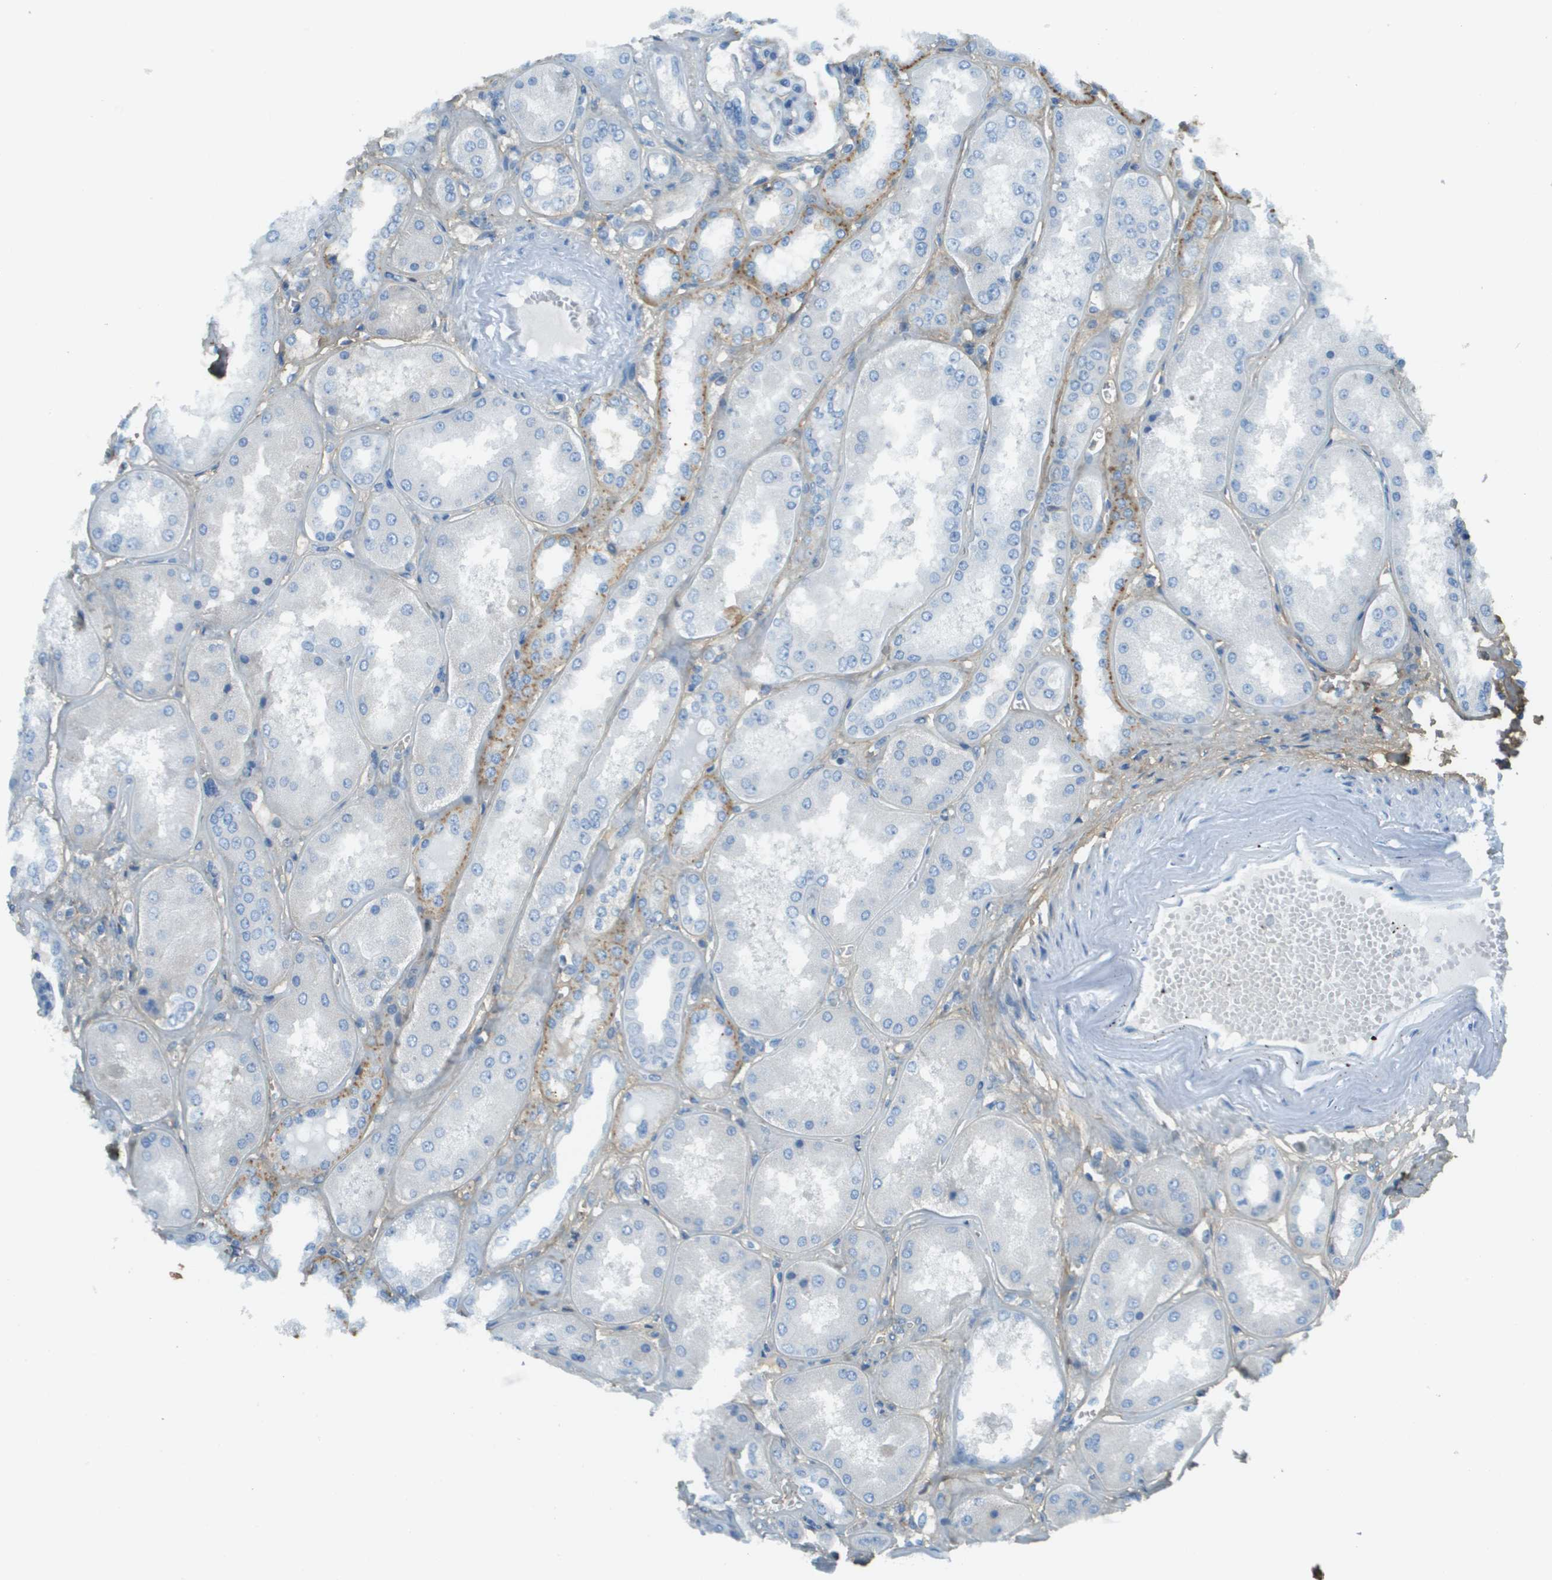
{"staining": {"intensity": "negative", "quantity": "none", "location": "none"}, "tissue": "kidney", "cell_type": "Cells in glomeruli", "image_type": "normal", "snomed": [{"axis": "morphology", "description": "Normal tissue, NOS"}, {"axis": "topography", "description": "Kidney"}], "caption": "An immunohistochemistry (IHC) photomicrograph of benign kidney is shown. There is no staining in cells in glomeruli of kidney. (Immunohistochemistry (ihc), brightfield microscopy, high magnification).", "gene": "DCN", "patient": {"sex": "female", "age": 56}}